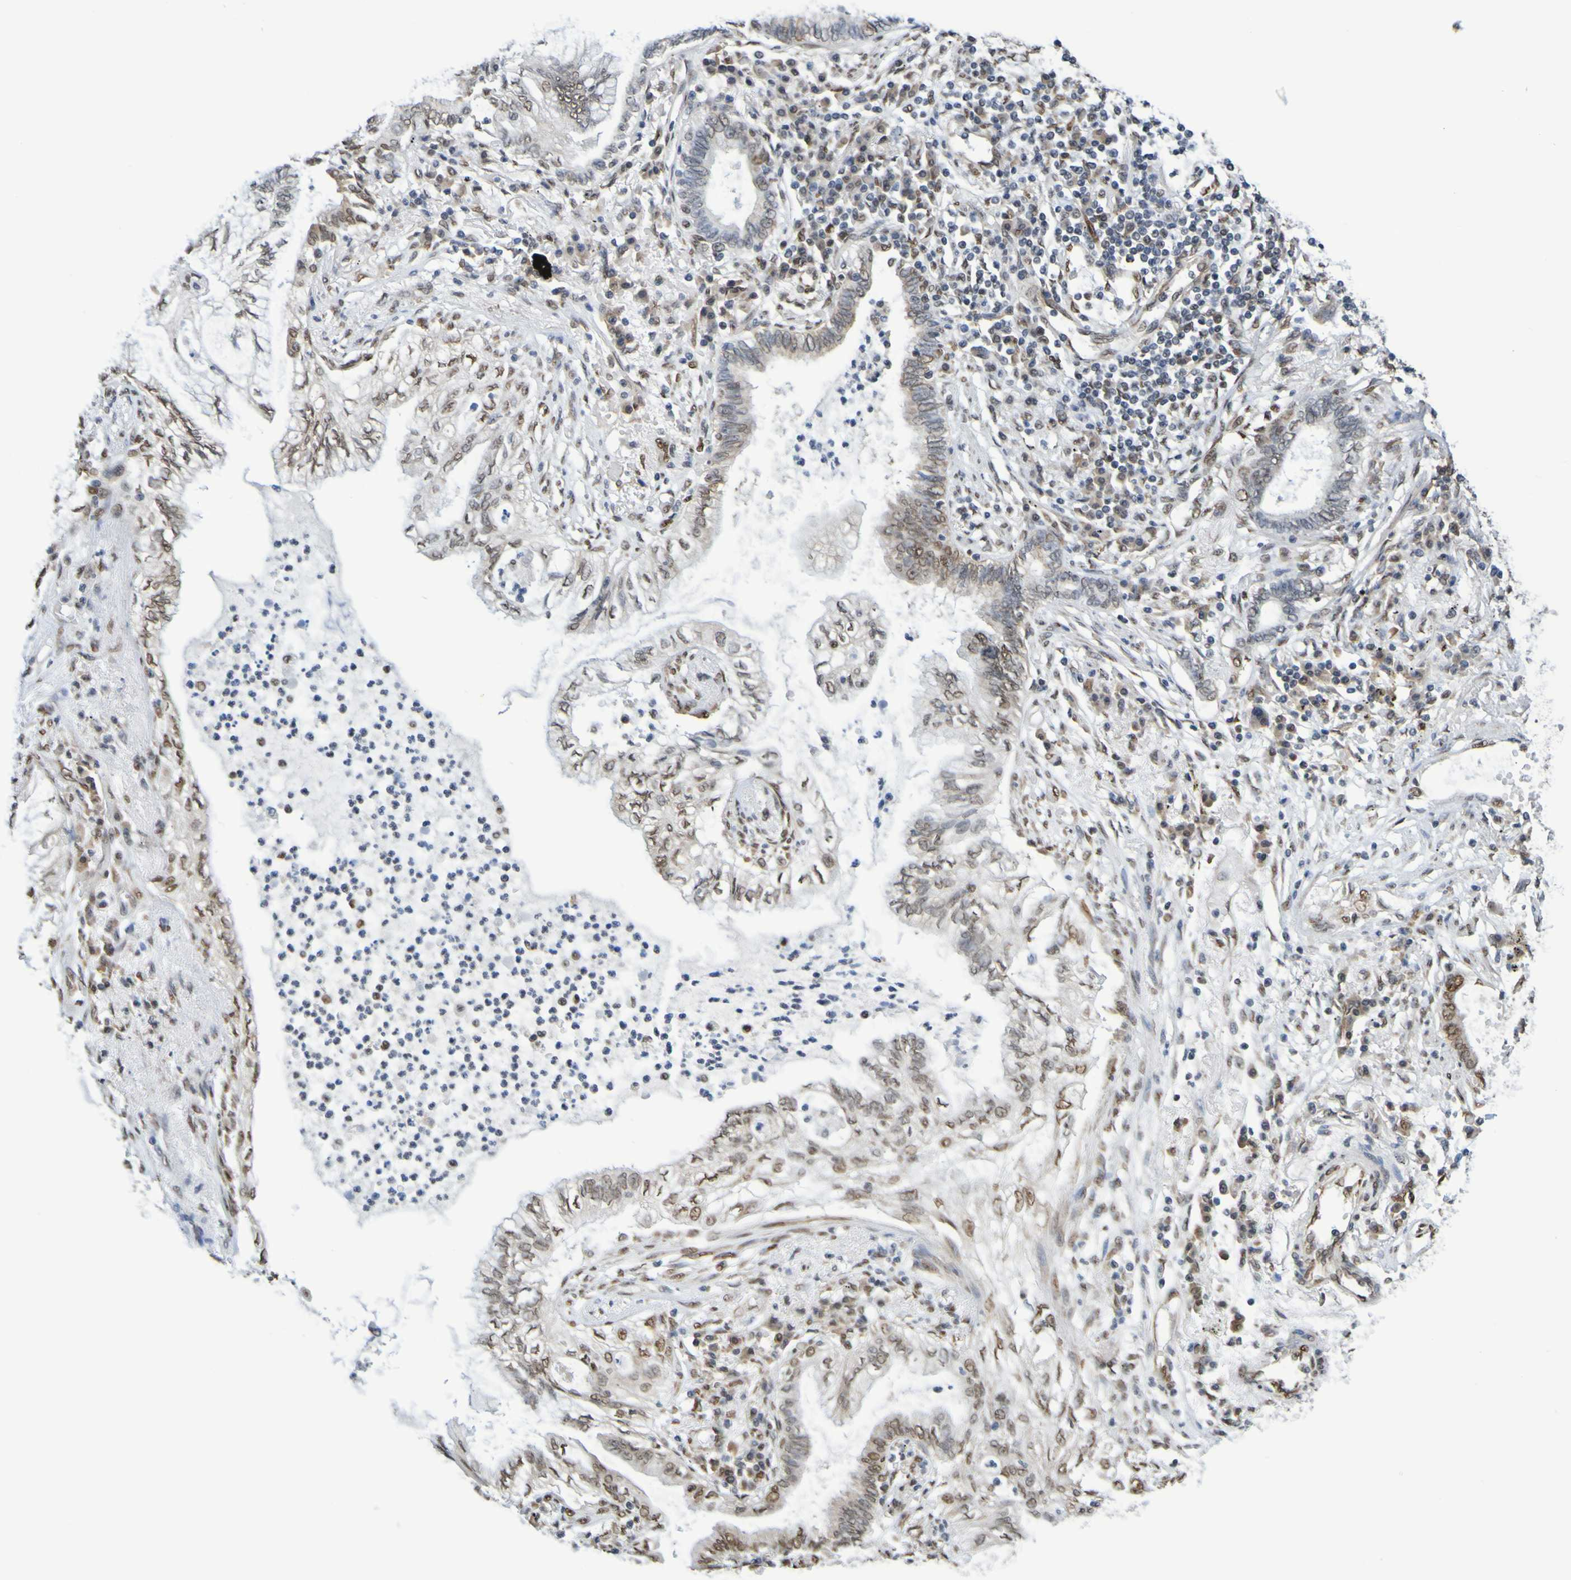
{"staining": {"intensity": "weak", "quantity": "25%-75%", "location": "nuclear"}, "tissue": "lung cancer", "cell_type": "Tumor cells", "image_type": "cancer", "snomed": [{"axis": "morphology", "description": "Normal tissue, NOS"}, {"axis": "morphology", "description": "Adenocarcinoma, NOS"}, {"axis": "topography", "description": "Bronchus"}, {"axis": "topography", "description": "Lung"}], "caption": "This is an image of immunohistochemistry staining of lung cancer (adenocarcinoma), which shows weak expression in the nuclear of tumor cells.", "gene": "HDAC2", "patient": {"sex": "female", "age": 70}}